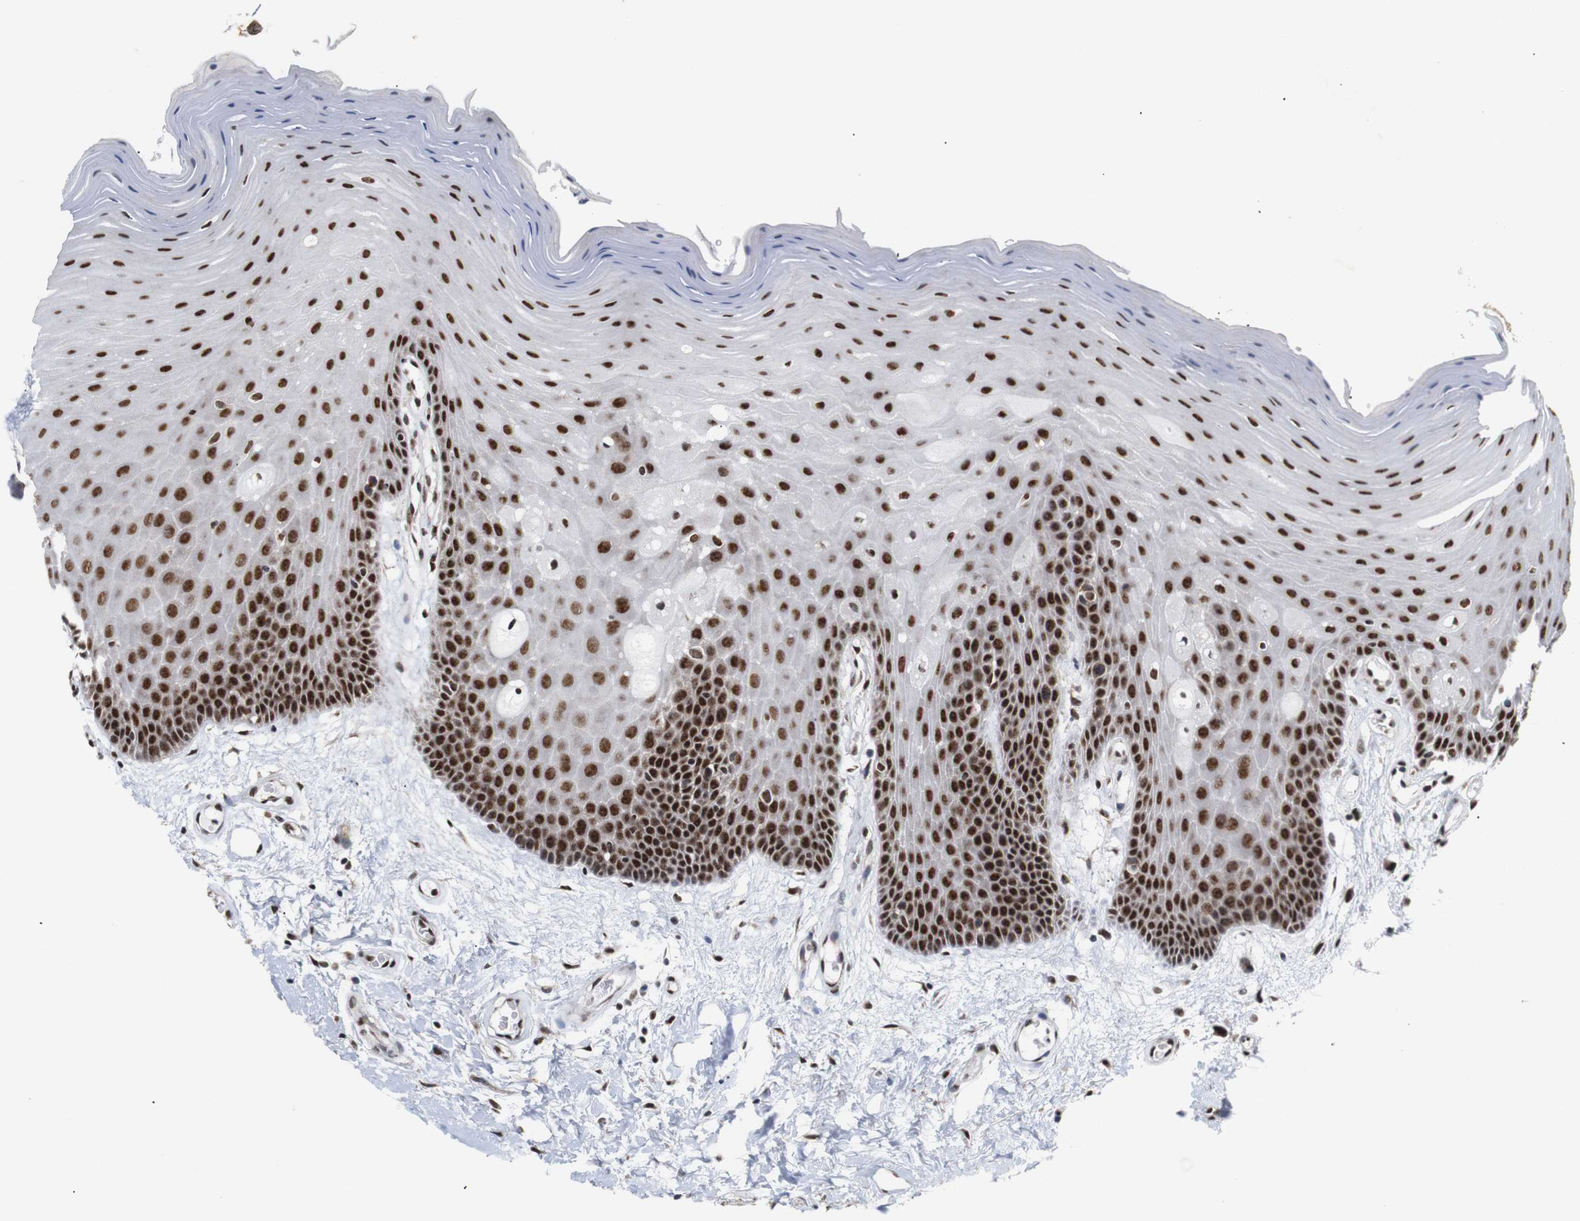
{"staining": {"intensity": "strong", "quantity": "25%-75%", "location": "nuclear"}, "tissue": "oral mucosa", "cell_type": "Squamous epithelial cells", "image_type": "normal", "snomed": [{"axis": "morphology", "description": "Normal tissue, NOS"}, {"axis": "morphology", "description": "Squamous cell carcinoma, NOS"}, {"axis": "topography", "description": "Skeletal muscle"}, {"axis": "topography", "description": "Adipose tissue"}, {"axis": "topography", "description": "Vascular tissue"}, {"axis": "topography", "description": "Oral tissue"}, {"axis": "topography", "description": "Peripheral nerve tissue"}, {"axis": "topography", "description": "Head-Neck"}], "caption": "Protein expression analysis of benign oral mucosa displays strong nuclear positivity in about 25%-75% of squamous epithelial cells.", "gene": "PYM1", "patient": {"sex": "male", "age": 71}}